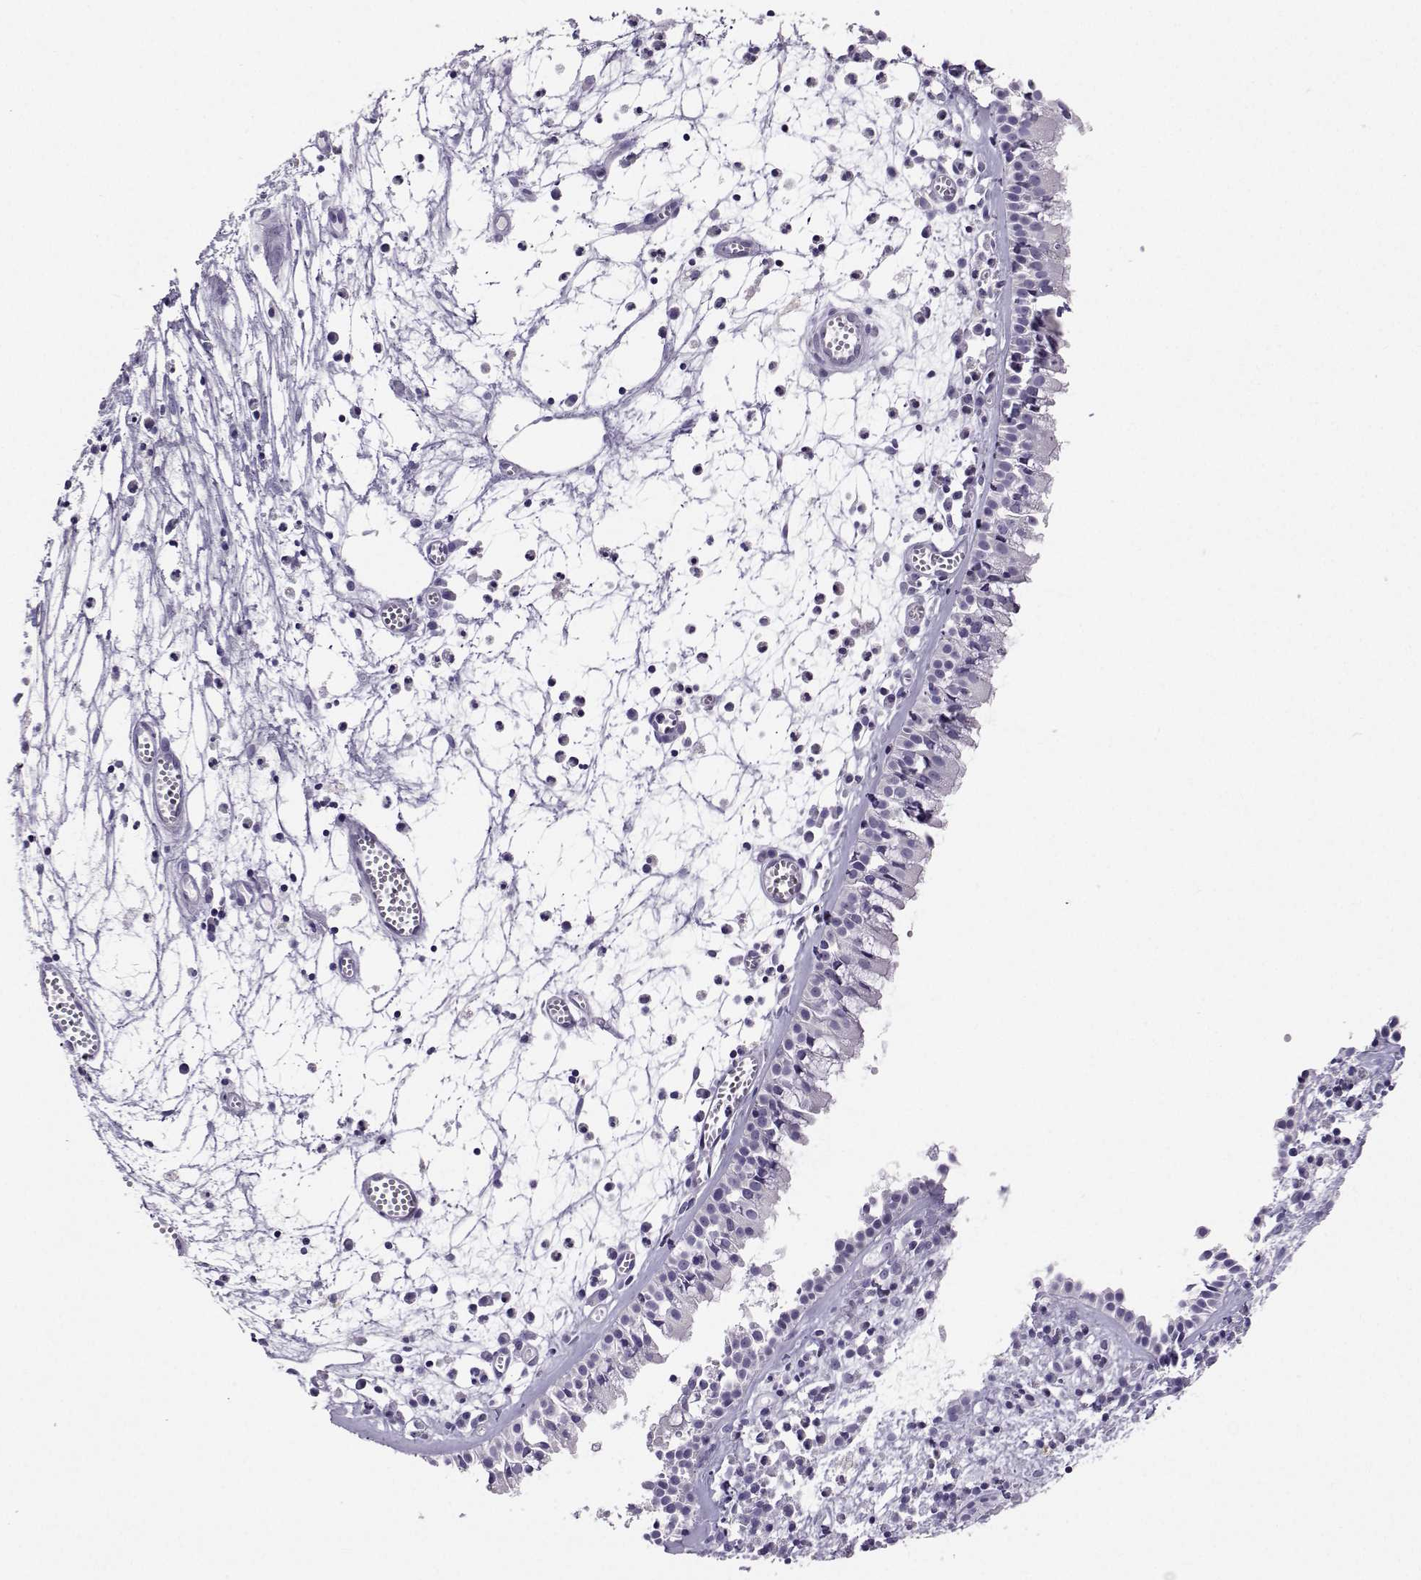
{"staining": {"intensity": "negative", "quantity": "none", "location": "none"}, "tissue": "nasopharynx", "cell_type": "Respiratory epithelial cells", "image_type": "normal", "snomed": [{"axis": "morphology", "description": "Normal tissue, NOS"}, {"axis": "topography", "description": "Nasopharynx"}], "caption": "Immunohistochemical staining of benign human nasopharynx displays no significant staining in respiratory epithelial cells. (DAB (3,3'-diaminobenzidine) IHC, high magnification).", "gene": "PLIN4", "patient": {"sex": "female", "age": 52}}